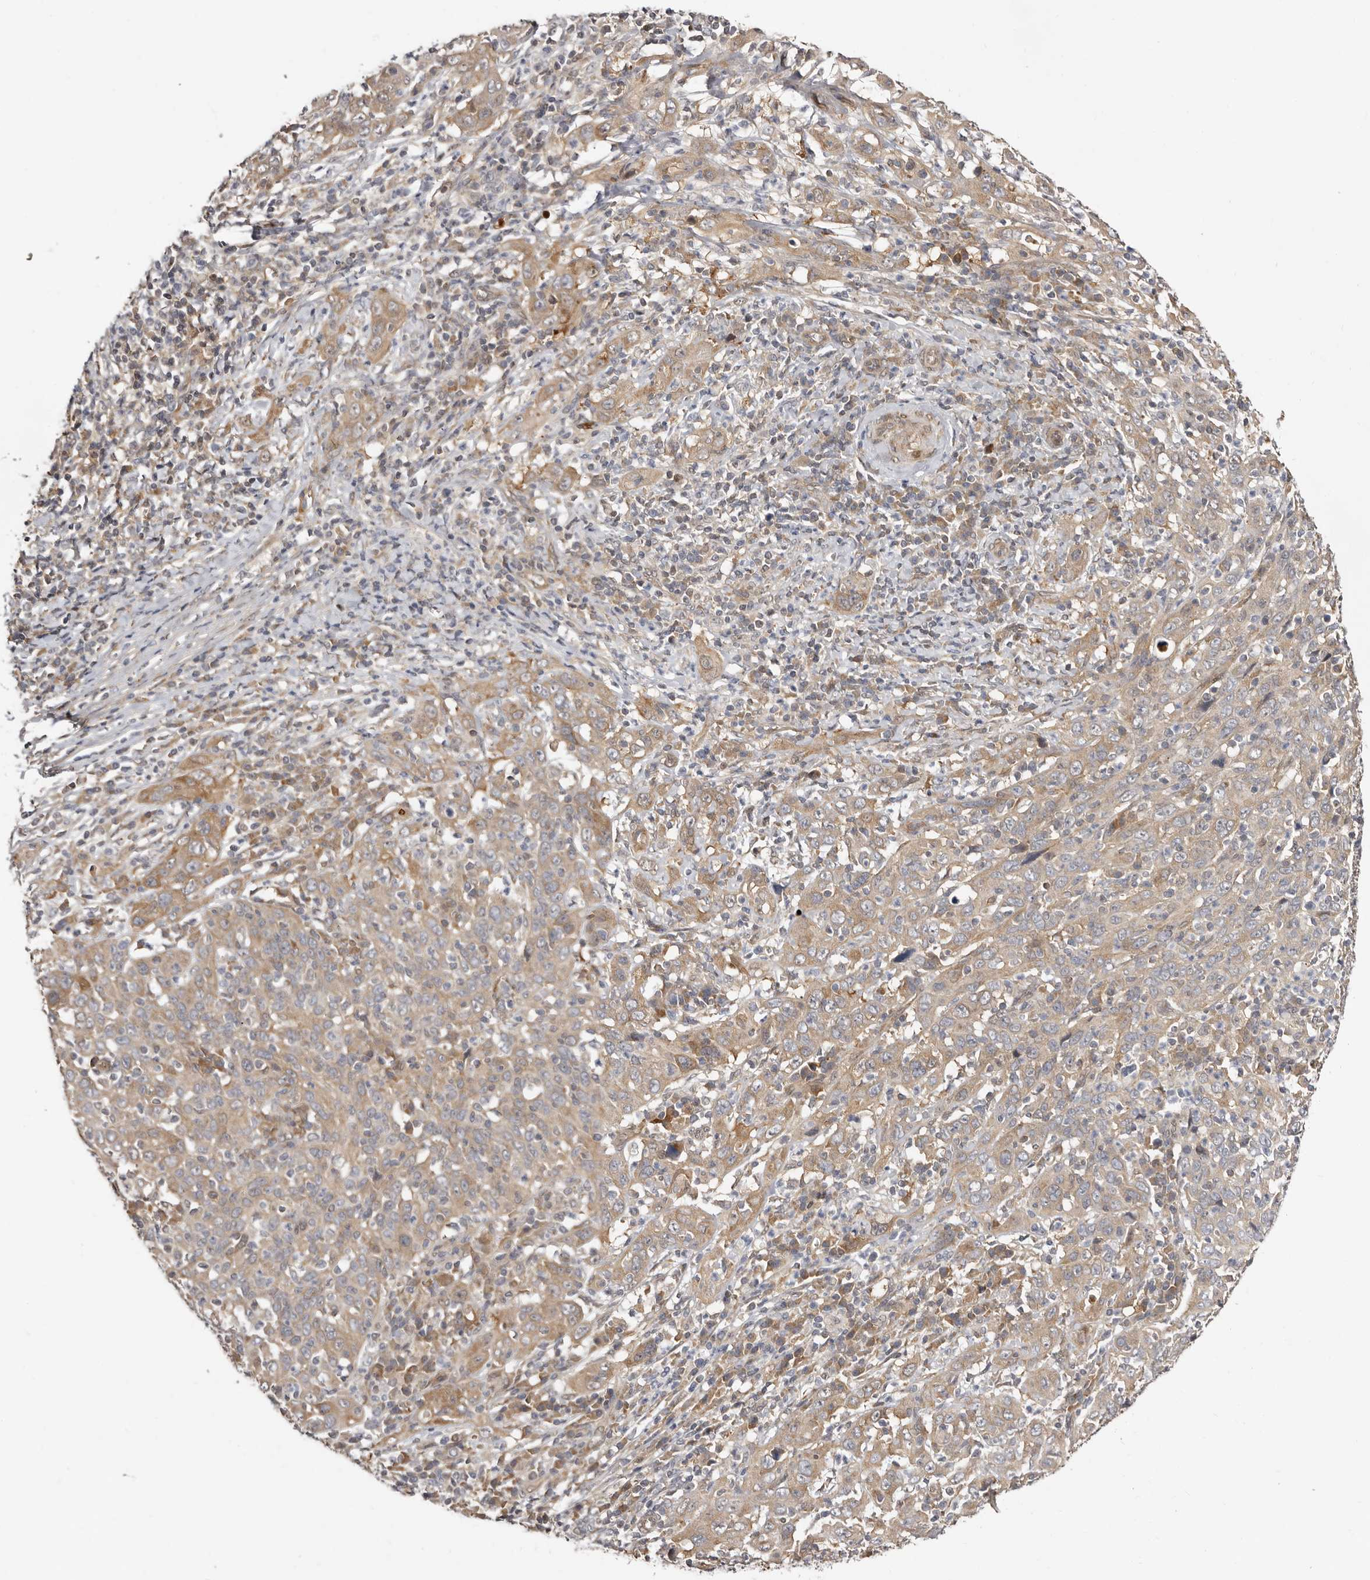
{"staining": {"intensity": "moderate", "quantity": ">75%", "location": "cytoplasmic/membranous"}, "tissue": "cervical cancer", "cell_type": "Tumor cells", "image_type": "cancer", "snomed": [{"axis": "morphology", "description": "Squamous cell carcinoma, NOS"}, {"axis": "topography", "description": "Cervix"}], "caption": "Immunohistochemical staining of human cervical squamous cell carcinoma demonstrates medium levels of moderate cytoplasmic/membranous protein staining in approximately >75% of tumor cells. (DAB (3,3'-diaminobenzidine) IHC, brown staining for protein, blue staining for nuclei).", "gene": "SBDS", "patient": {"sex": "female", "age": 46}}